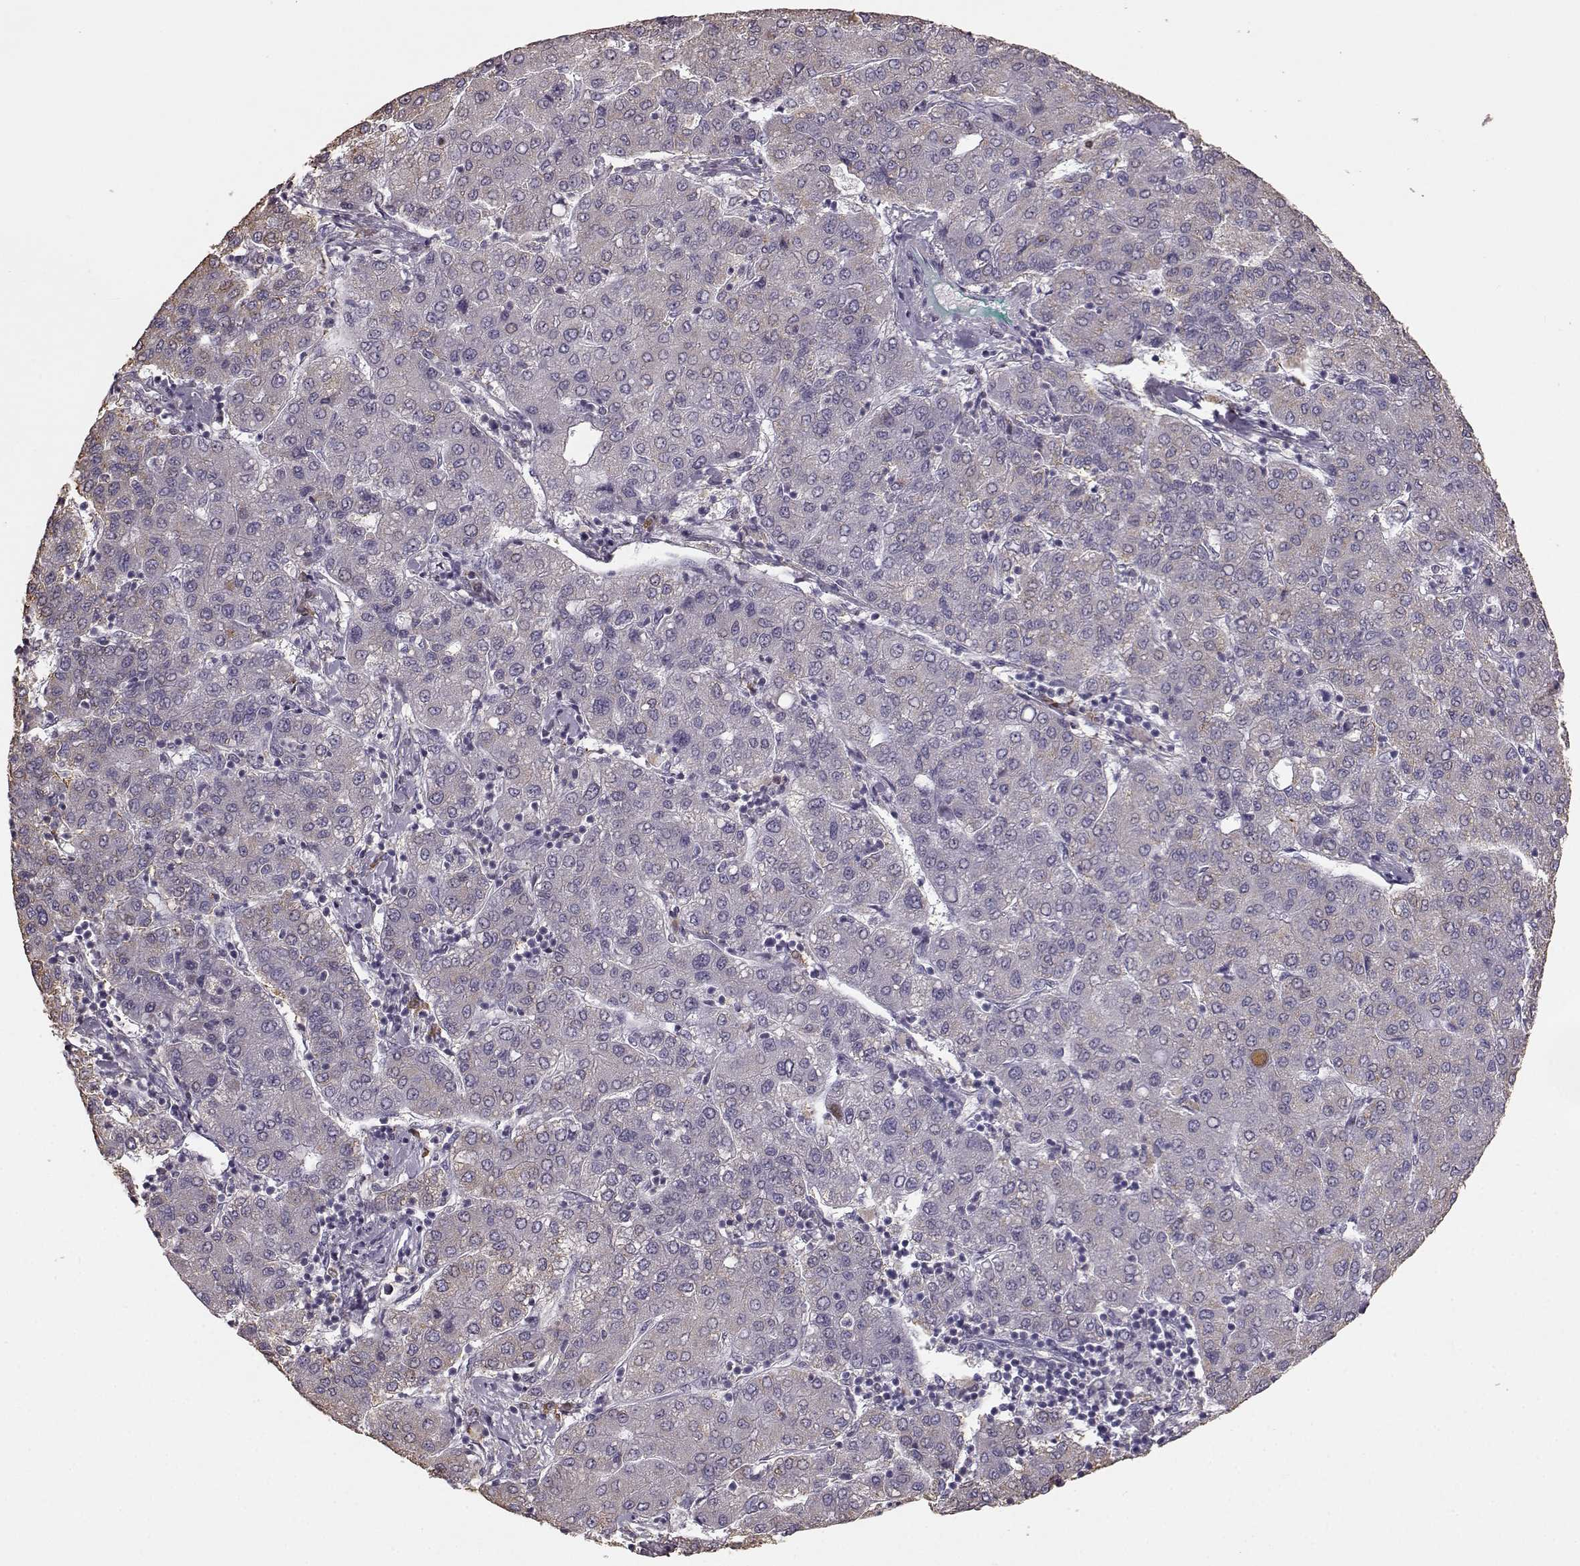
{"staining": {"intensity": "weak", "quantity": "25%-75%", "location": "cytoplasmic/membranous"}, "tissue": "liver cancer", "cell_type": "Tumor cells", "image_type": "cancer", "snomed": [{"axis": "morphology", "description": "Carcinoma, Hepatocellular, NOS"}, {"axis": "topography", "description": "Liver"}], "caption": "Immunohistochemical staining of hepatocellular carcinoma (liver) exhibits low levels of weak cytoplasmic/membranous protein expression in approximately 25%-75% of tumor cells.", "gene": "GABRG3", "patient": {"sex": "male", "age": 65}}